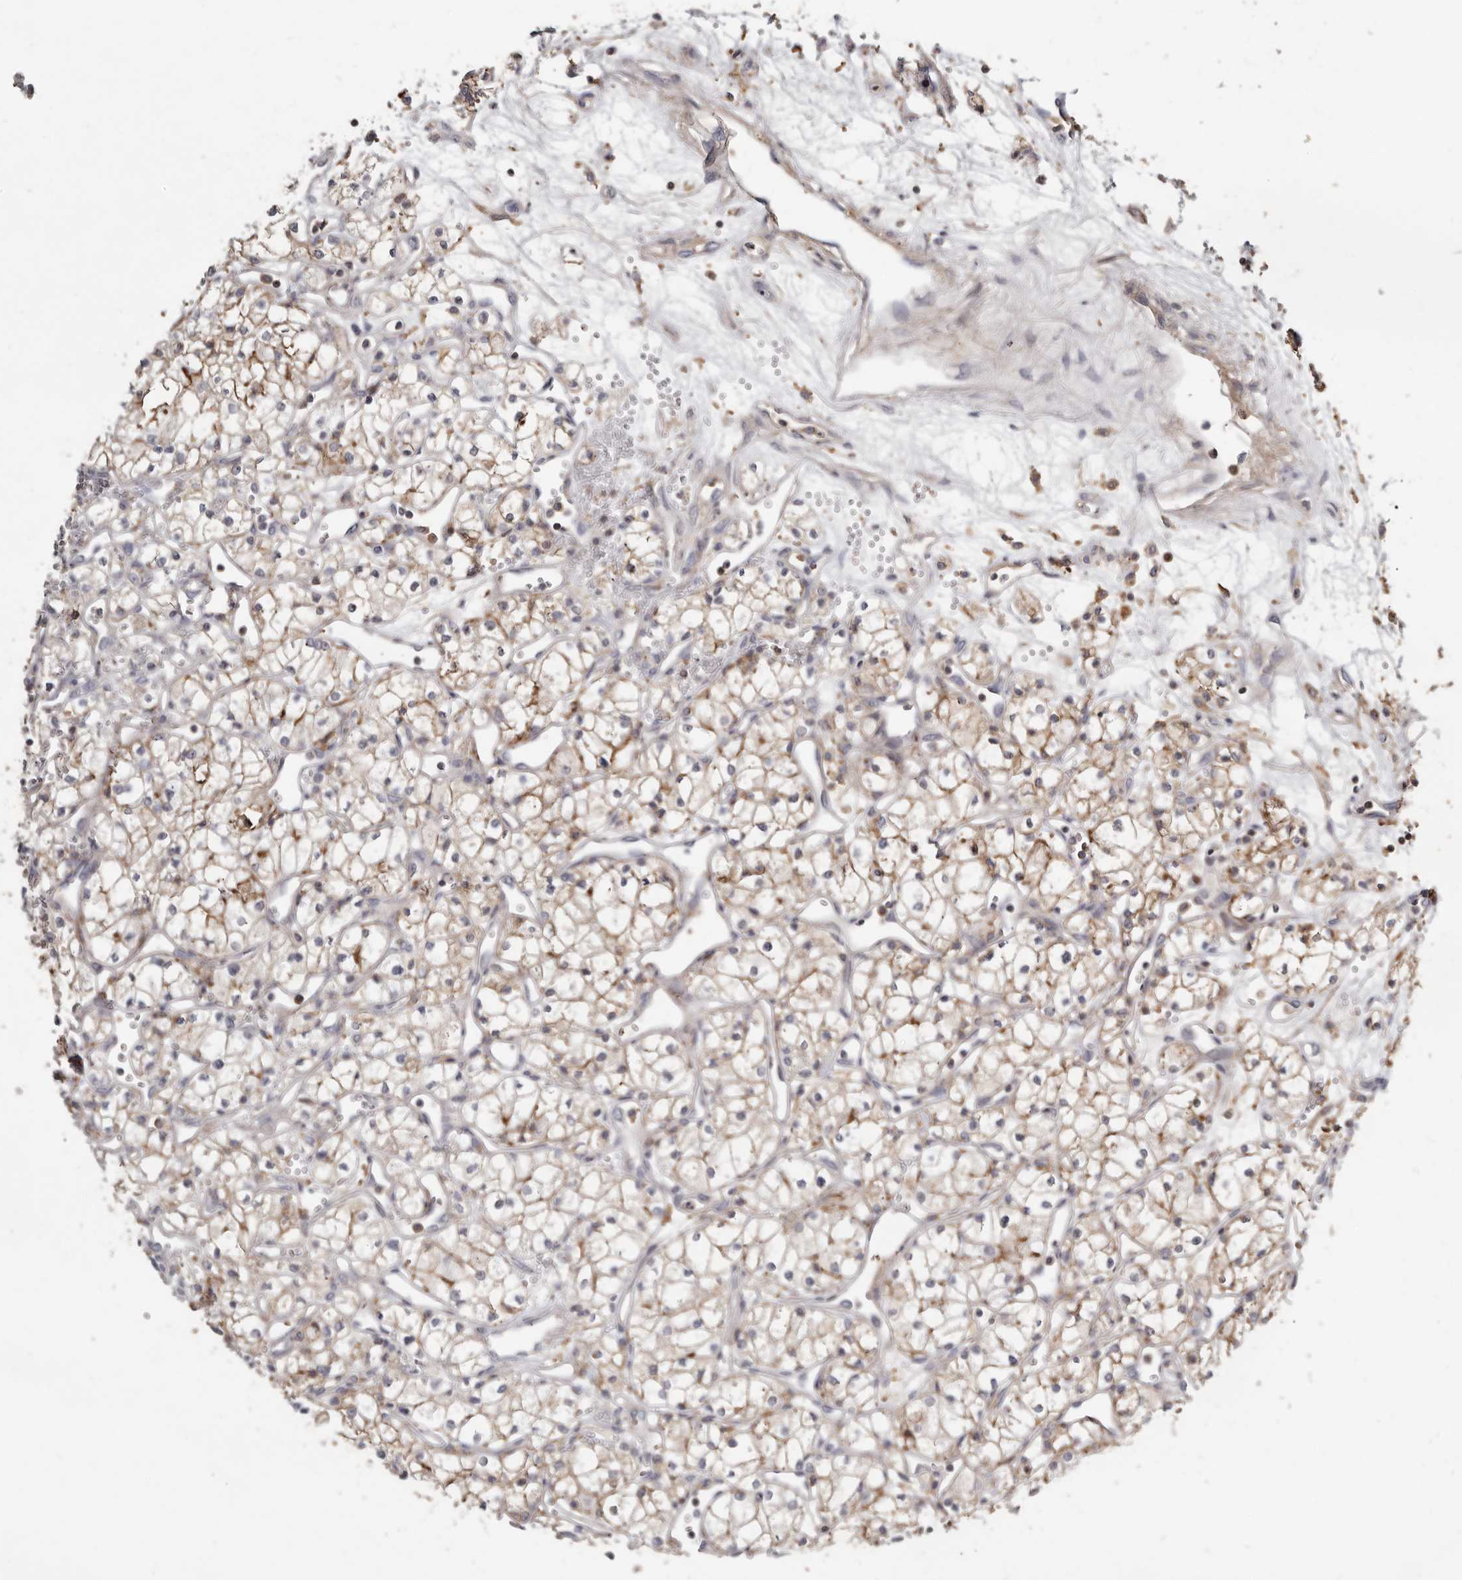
{"staining": {"intensity": "moderate", "quantity": ">75%", "location": "cytoplasmic/membranous"}, "tissue": "renal cancer", "cell_type": "Tumor cells", "image_type": "cancer", "snomed": [{"axis": "morphology", "description": "Adenocarcinoma, NOS"}, {"axis": "topography", "description": "Kidney"}], "caption": "Renal cancer (adenocarcinoma) was stained to show a protein in brown. There is medium levels of moderate cytoplasmic/membranous positivity in about >75% of tumor cells. (brown staining indicates protein expression, while blue staining denotes nuclei).", "gene": "KIF26B", "patient": {"sex": "male", "age": 59}}